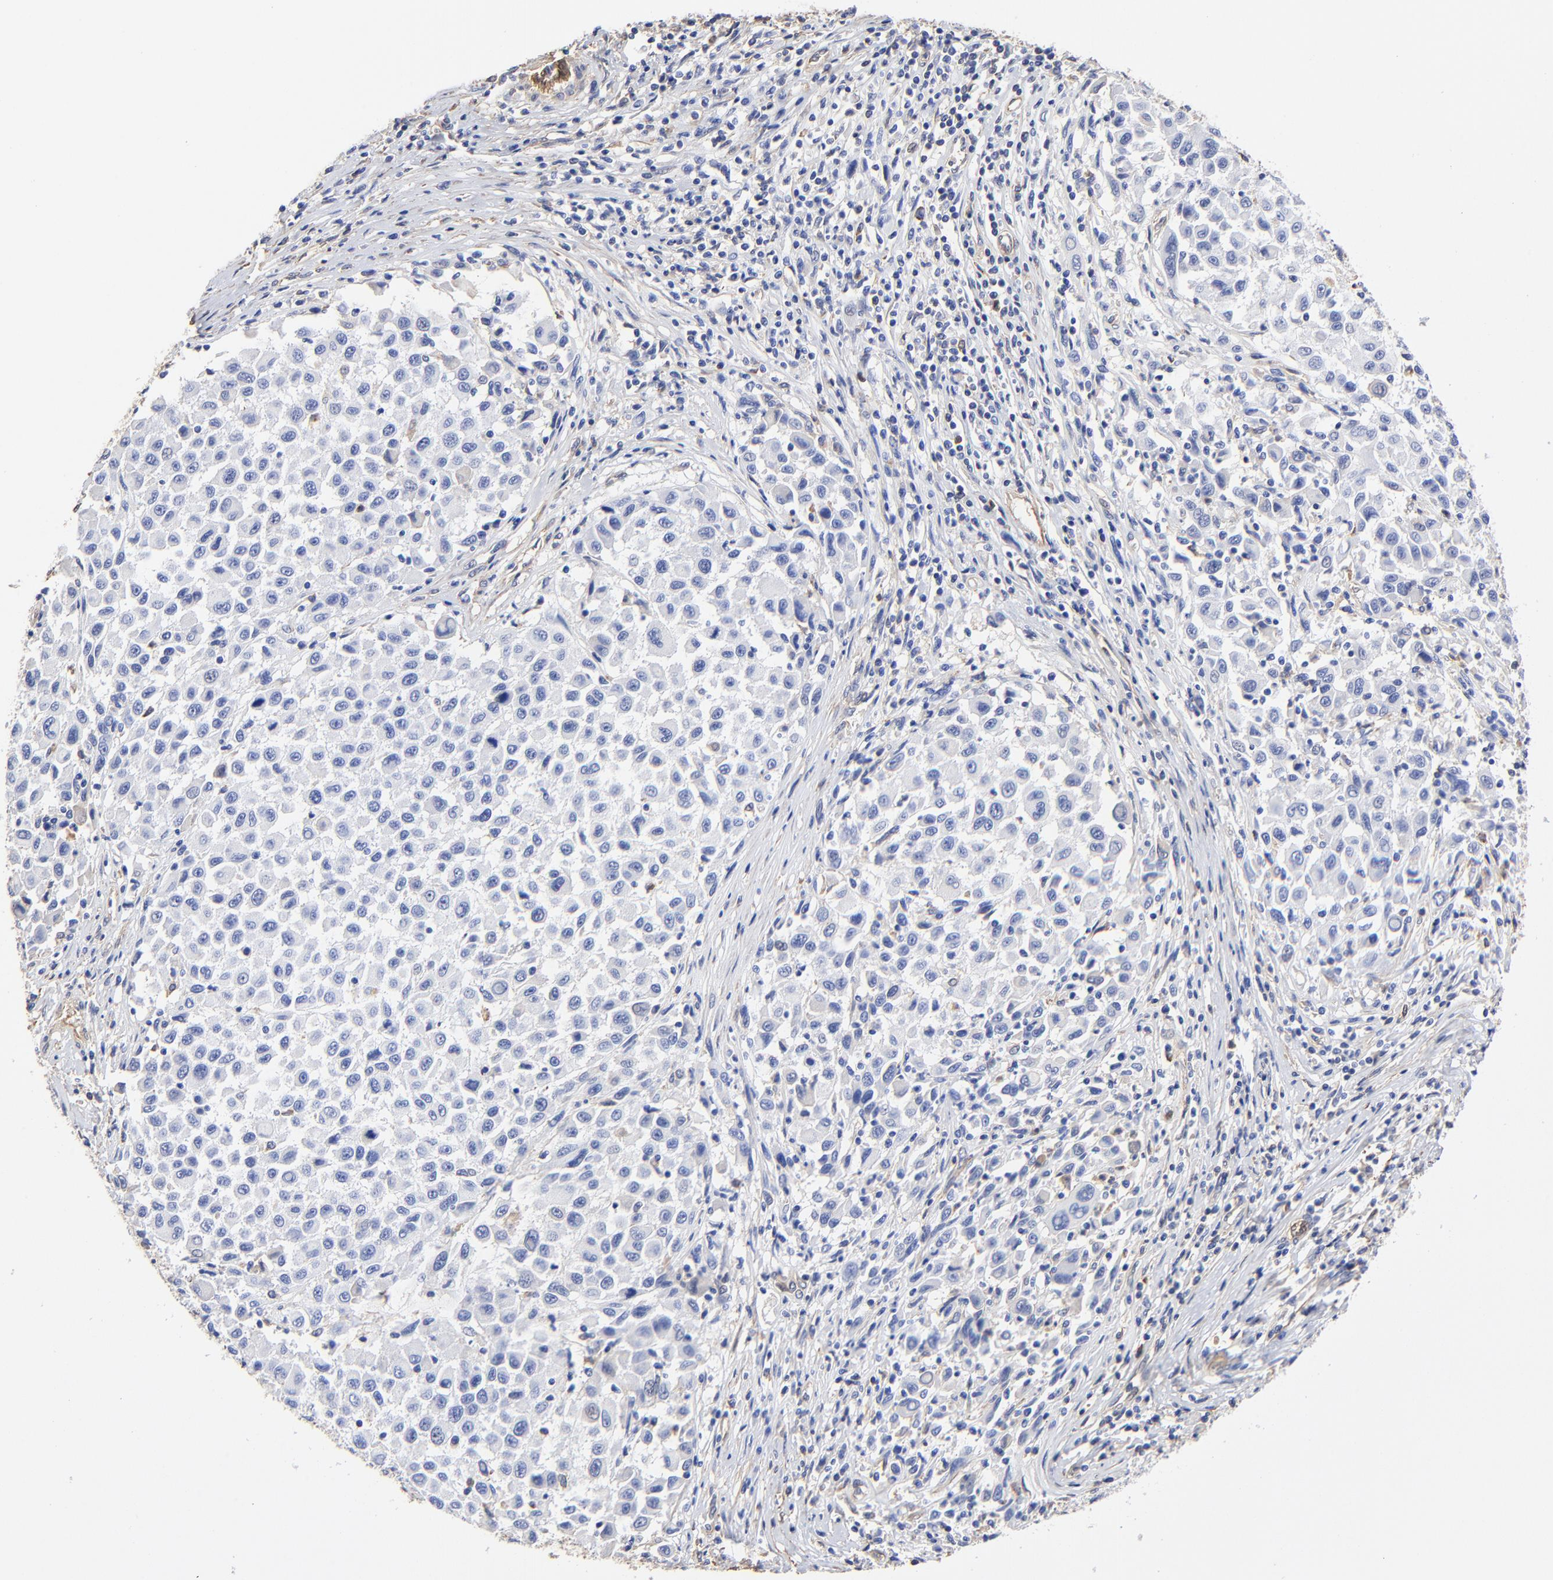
{"staining": {"intensity": "negative", "quantity": "none", "location": "none"}, "tissue": "melanoma", "cell_type": "Tumor cells", "image_type": "cancer", "snomed": [{"axis": "morphology", "description": "Malignant melanoma, Metastatic site"}, {"axis": "topography", "description": "Lymph node"}], "caption": "An image of human melanoma is negative for staining in tumor cells.", "gene": "TAGLN2", "patient": {"sex": "male", "age": 61}}